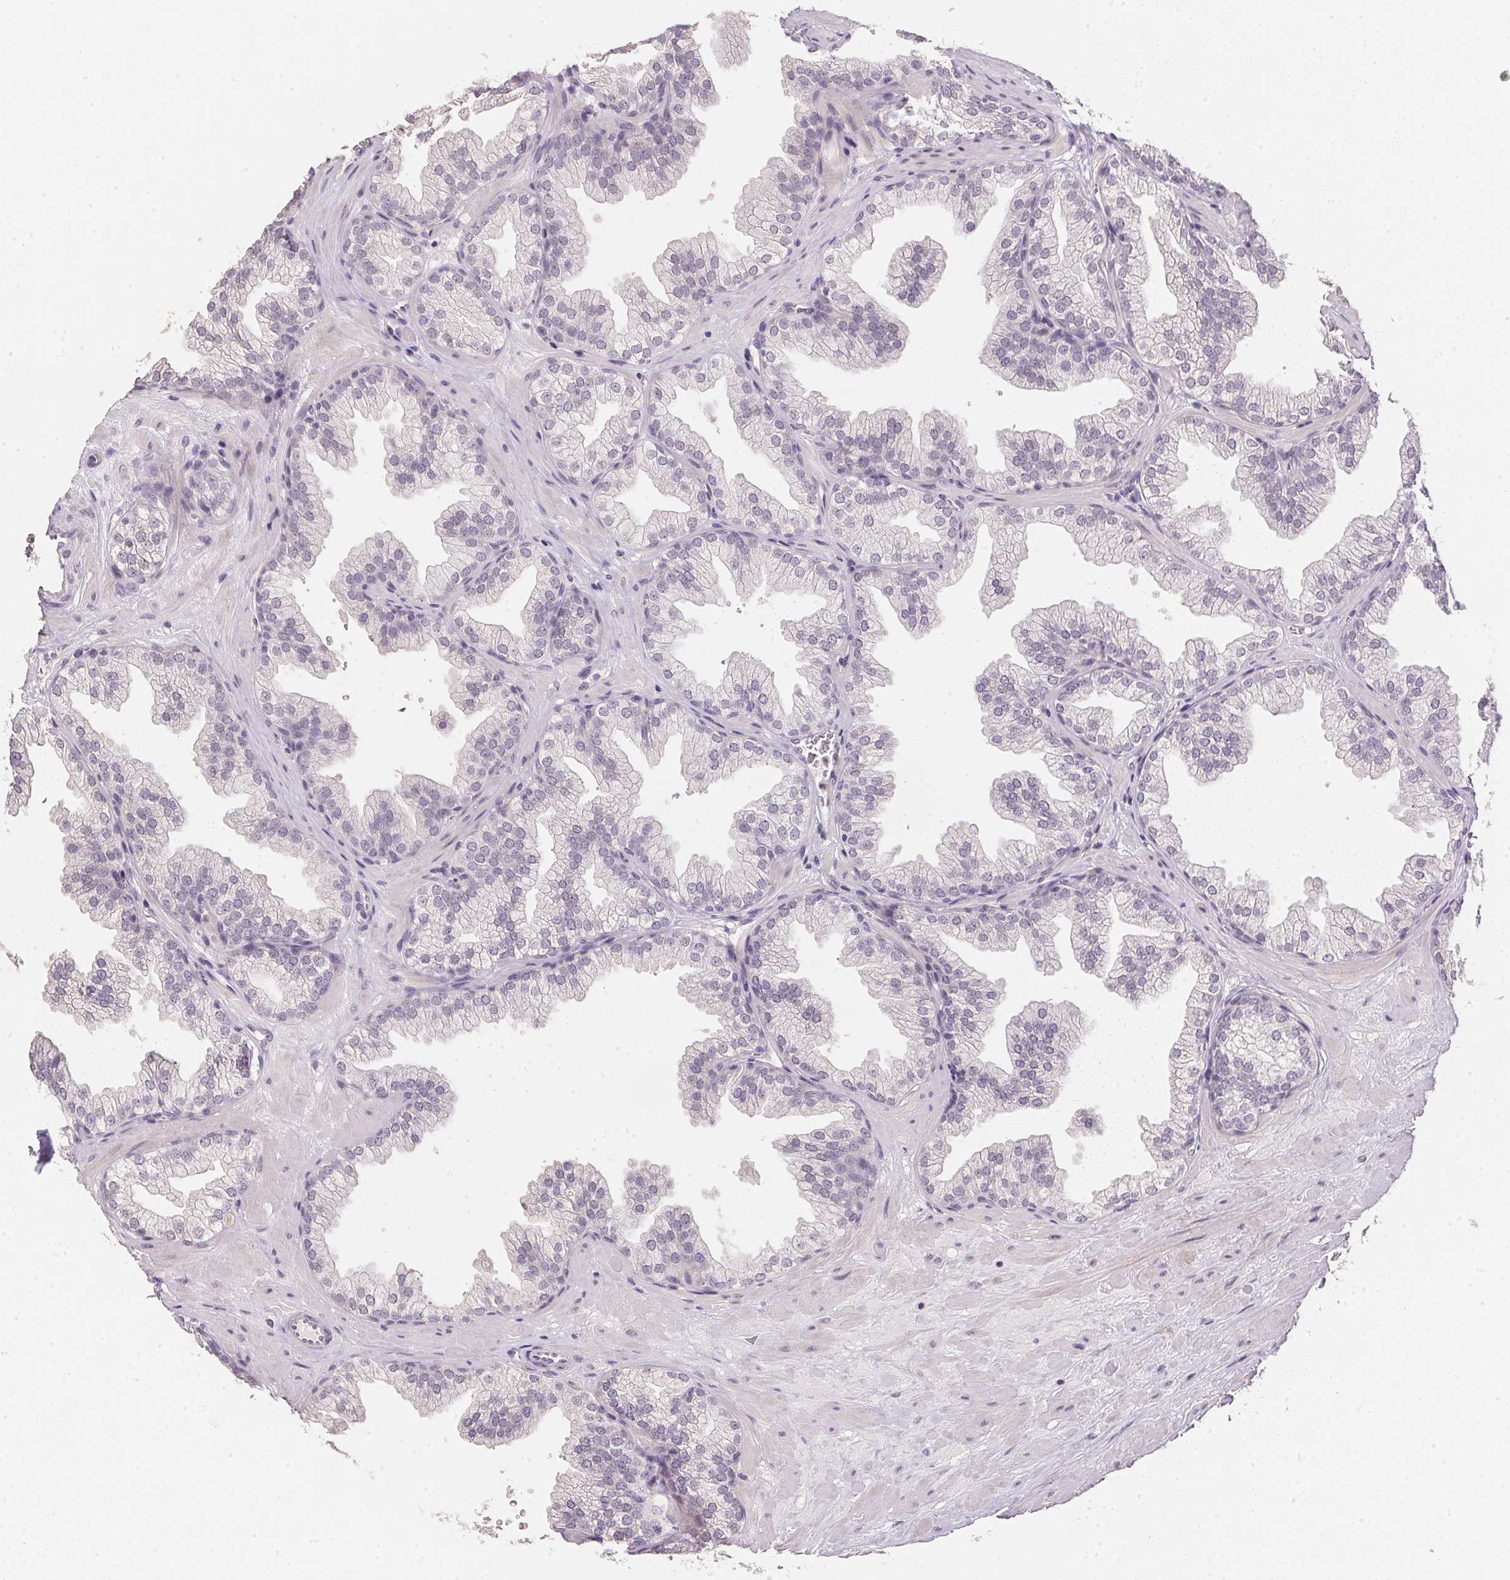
{"staining": {"intensity": "negative", "quantity": "none", "location": "none"}, "tissue": "prostate", "cell_type": "Glandular cells", "image_type": "normal", "snomed": [{"axis": "morphology", "description": "Normal tissue, NOS"}, {"axis": "topography", "description": "Prostate"}], "caption": "Glandular cells show no significant protein staining in benign prostate. (DAB immunohistochemistry with hematoxylin counter stain).", "gene": "POLR3G", "patient": {"sex": "male", "age": 37}}